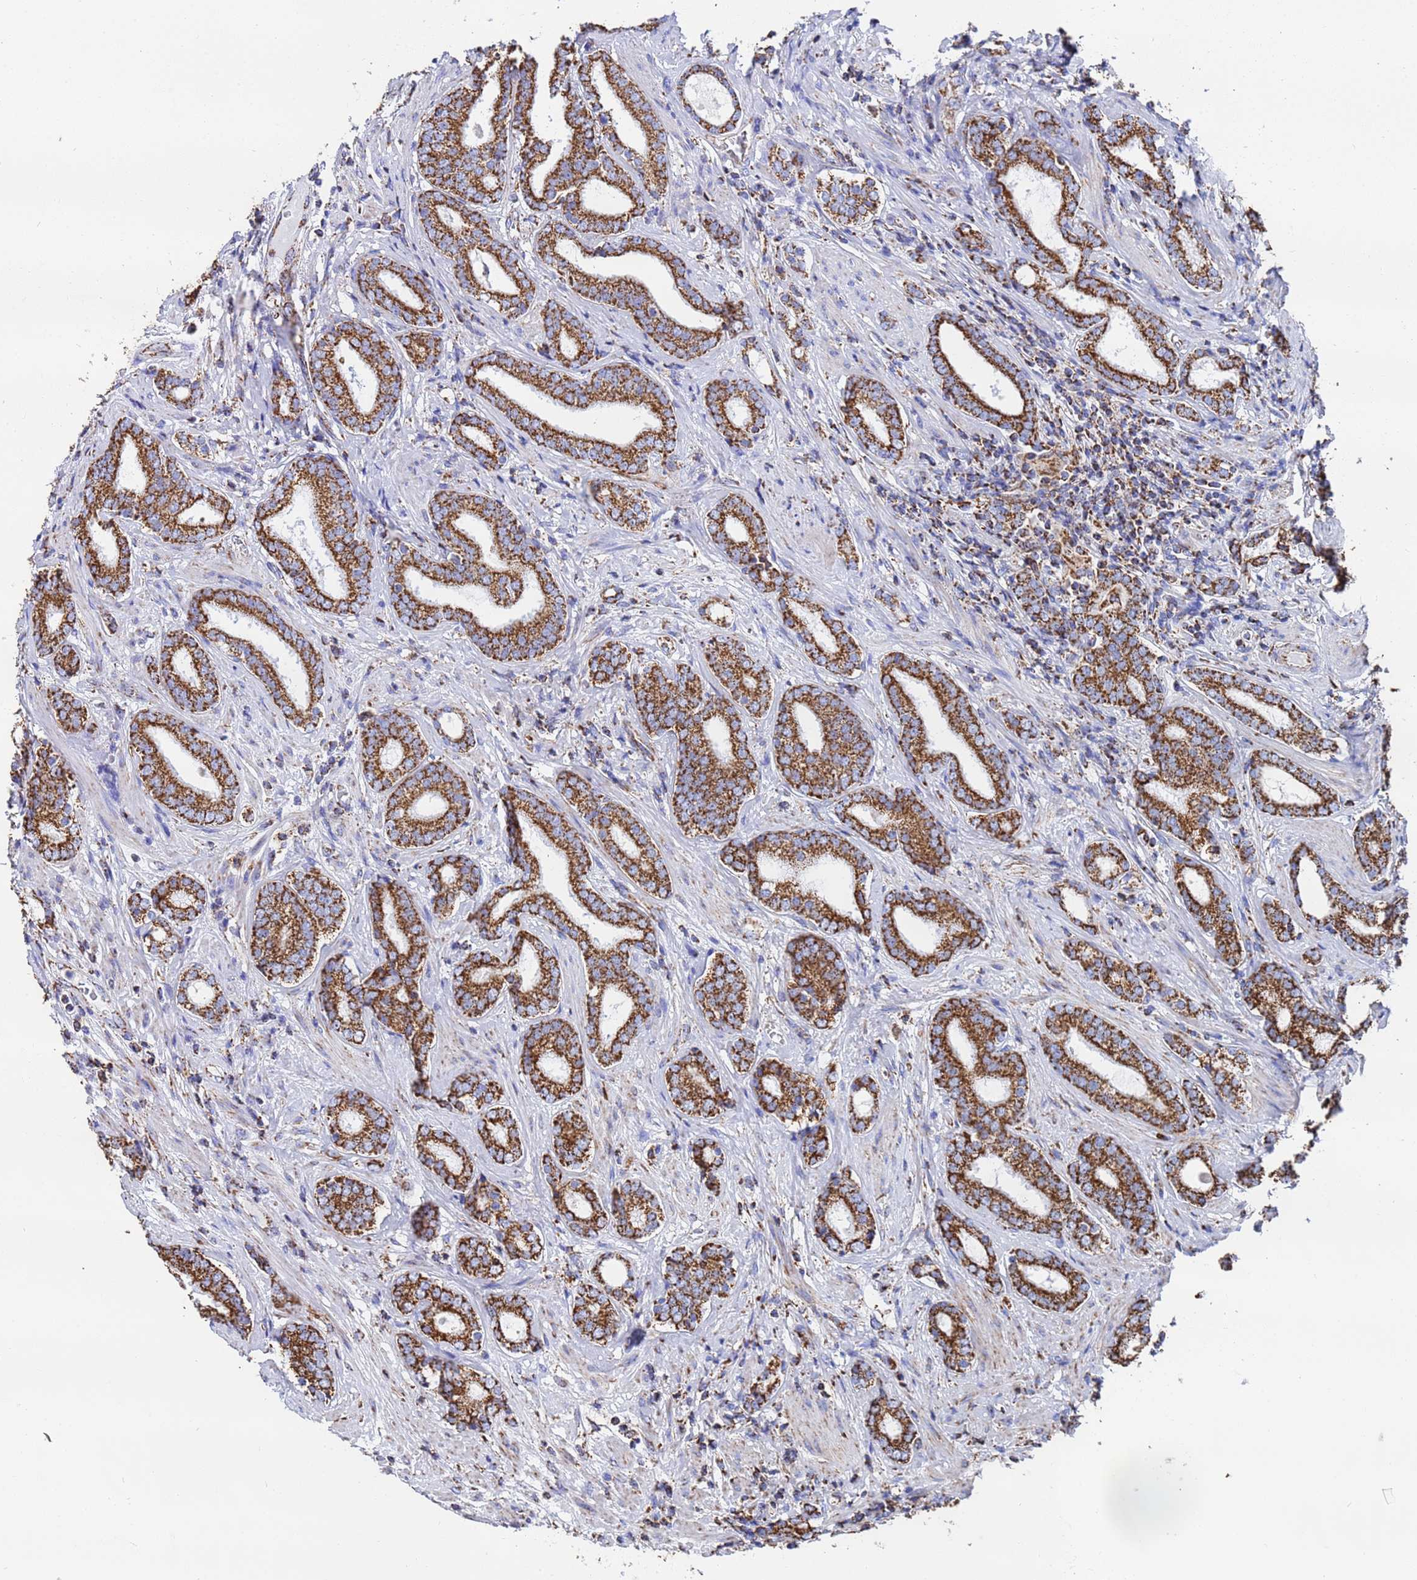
{"staining": {"intensity": "strong", "quantity": ">75%", "location": "cytoplasmic/membranous"}, "tissue": "prostate cancer", "cell_type": "Tumor cells", "image_type": "cancer", "snomed": [{"axis": "morphology", "description": "Adenocarcinoma, High grade"}, {"axis": "topography", "description": "Prostate"}], "caption": "Prostate cancer (adenocarcinoma (high-grade)) stained with a protein marker shows strong staining in tumor cells.", "gene": "GLUD1", "patient": {"sex": "male", "age": 63}}